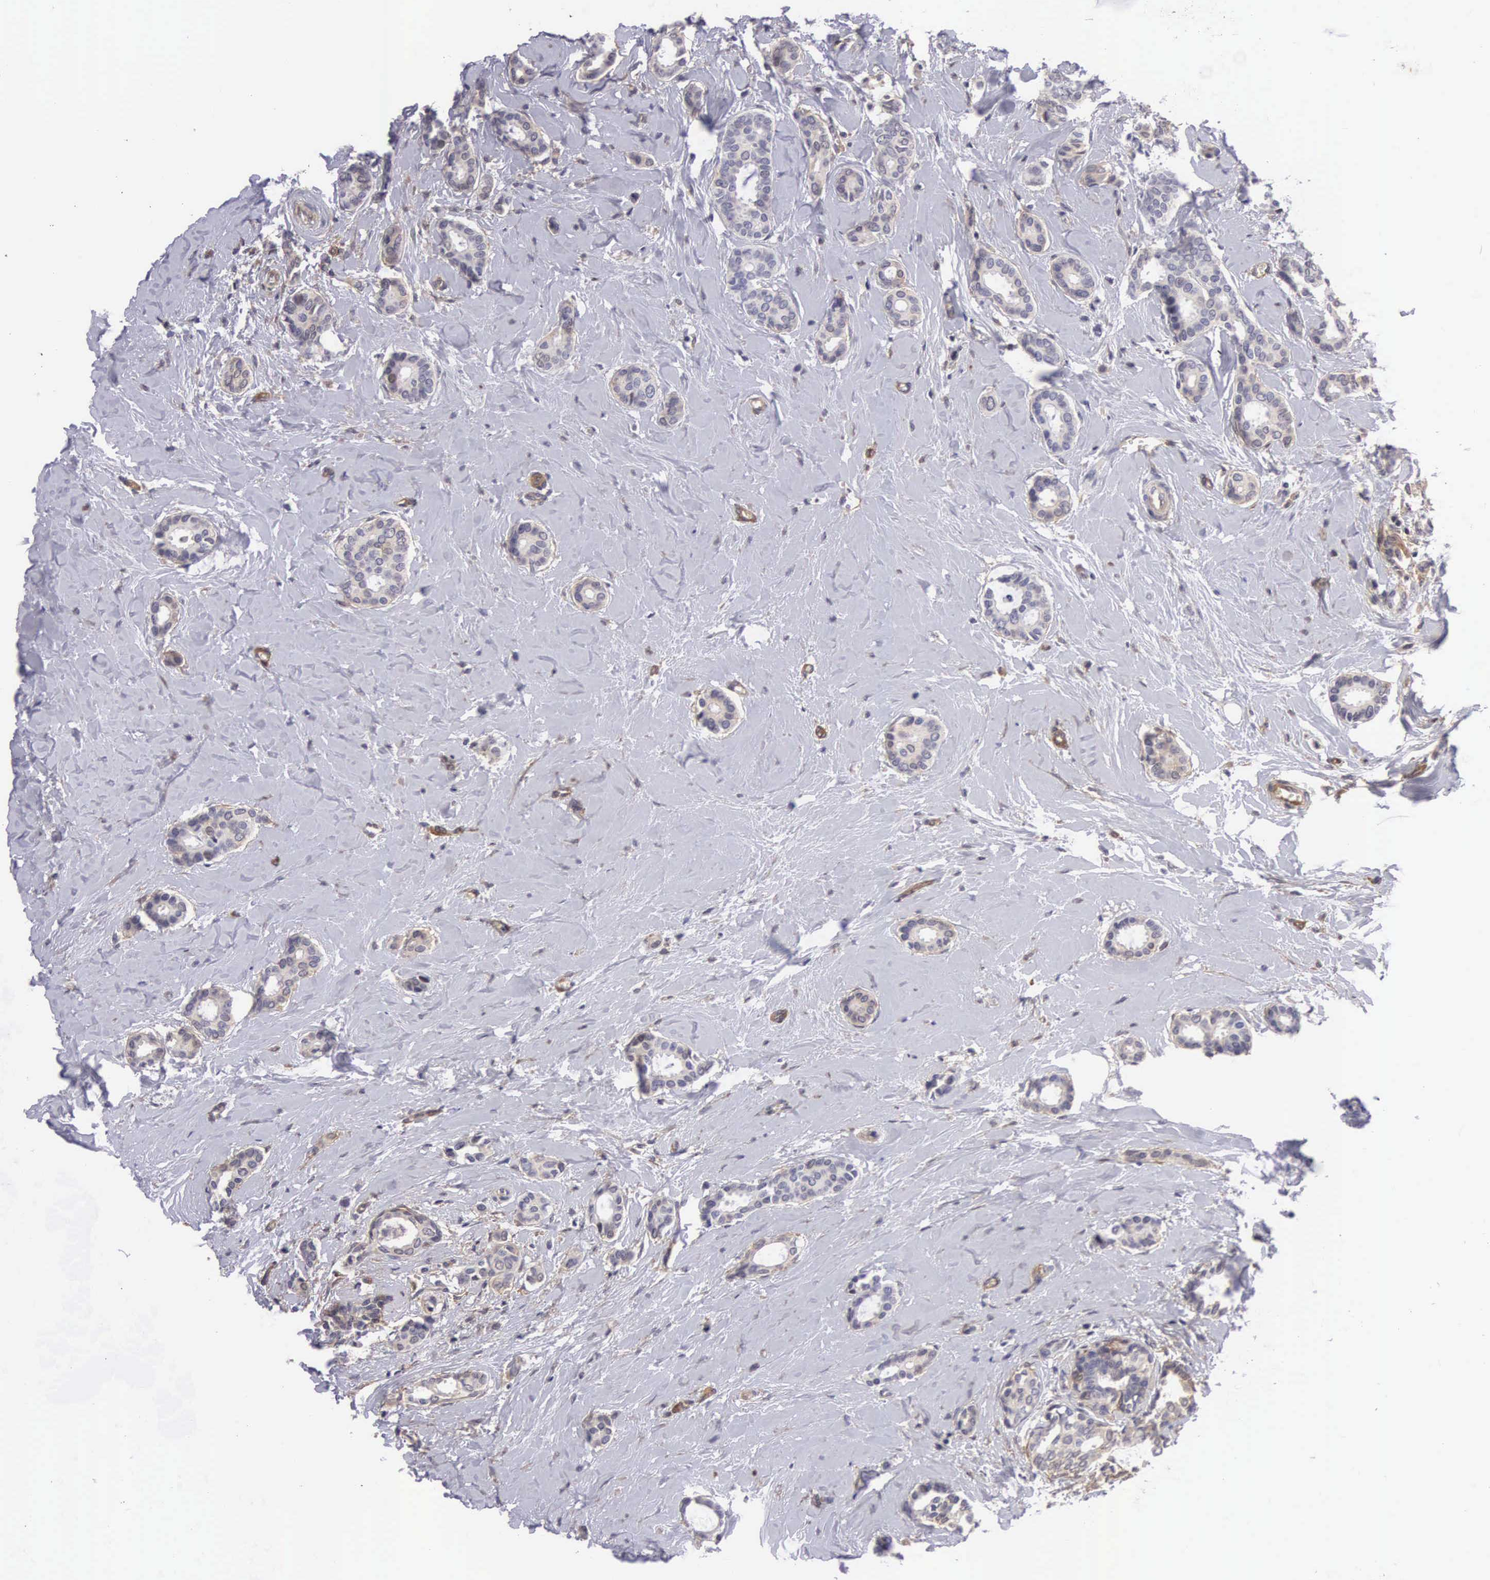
{"staining": {"intensity": "weak", "quantity": "<25%", "location": "cytoplasmic/membranous"}, "tissue": "breast cancer", "cell_type": "Tumor cells", "image_type": "cancer", "snomed": [{"axis": "morphology", "description": "Duct carcinoma"}, {"axis": "topography", "description": "Breast"}], "caption": "The photomicrograph displays no significant expression in tumor cells of breast cancer.", "gene": "EMID1", "patient": {"sex": "female", "age": 50}}